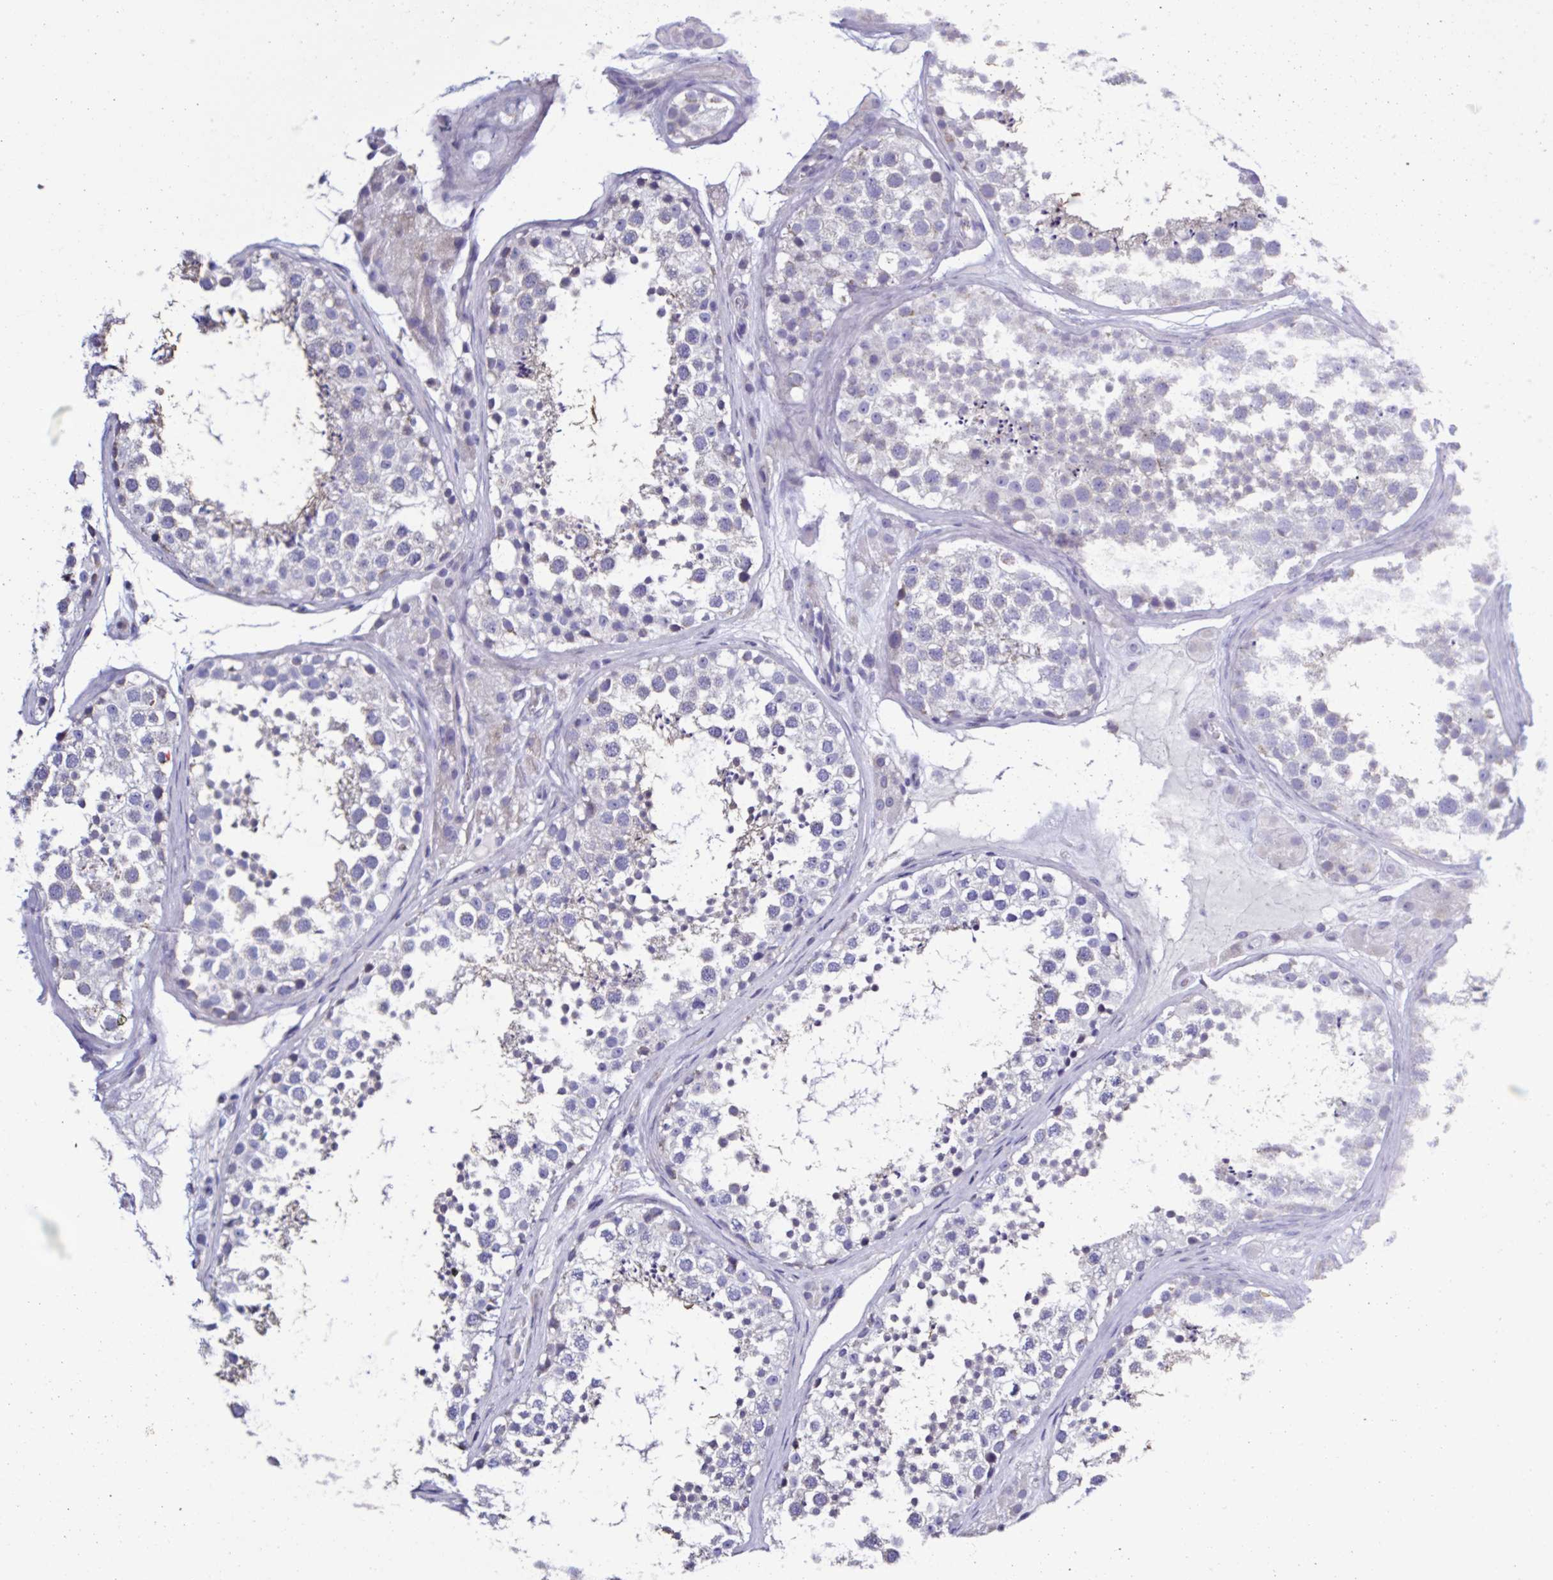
{"staining": {"intensity": "negative", "quantity": "none", "location": "none"}, "tissue": "testis", "cell_type": "Cells in seminiferous ducts", "image_type": "normal", "snomed": [{"axis": "morphology", "description": "Normal tissue, NOS"}, {"axis": "topography", "description": "Testis"}], "caption": "Immunohistochemical staining of normal testis displays no significant positivity in cells in seminiferous ducts.", "gene": "PLA2G4E", "patient": {"sex": "male", "age": 41}}